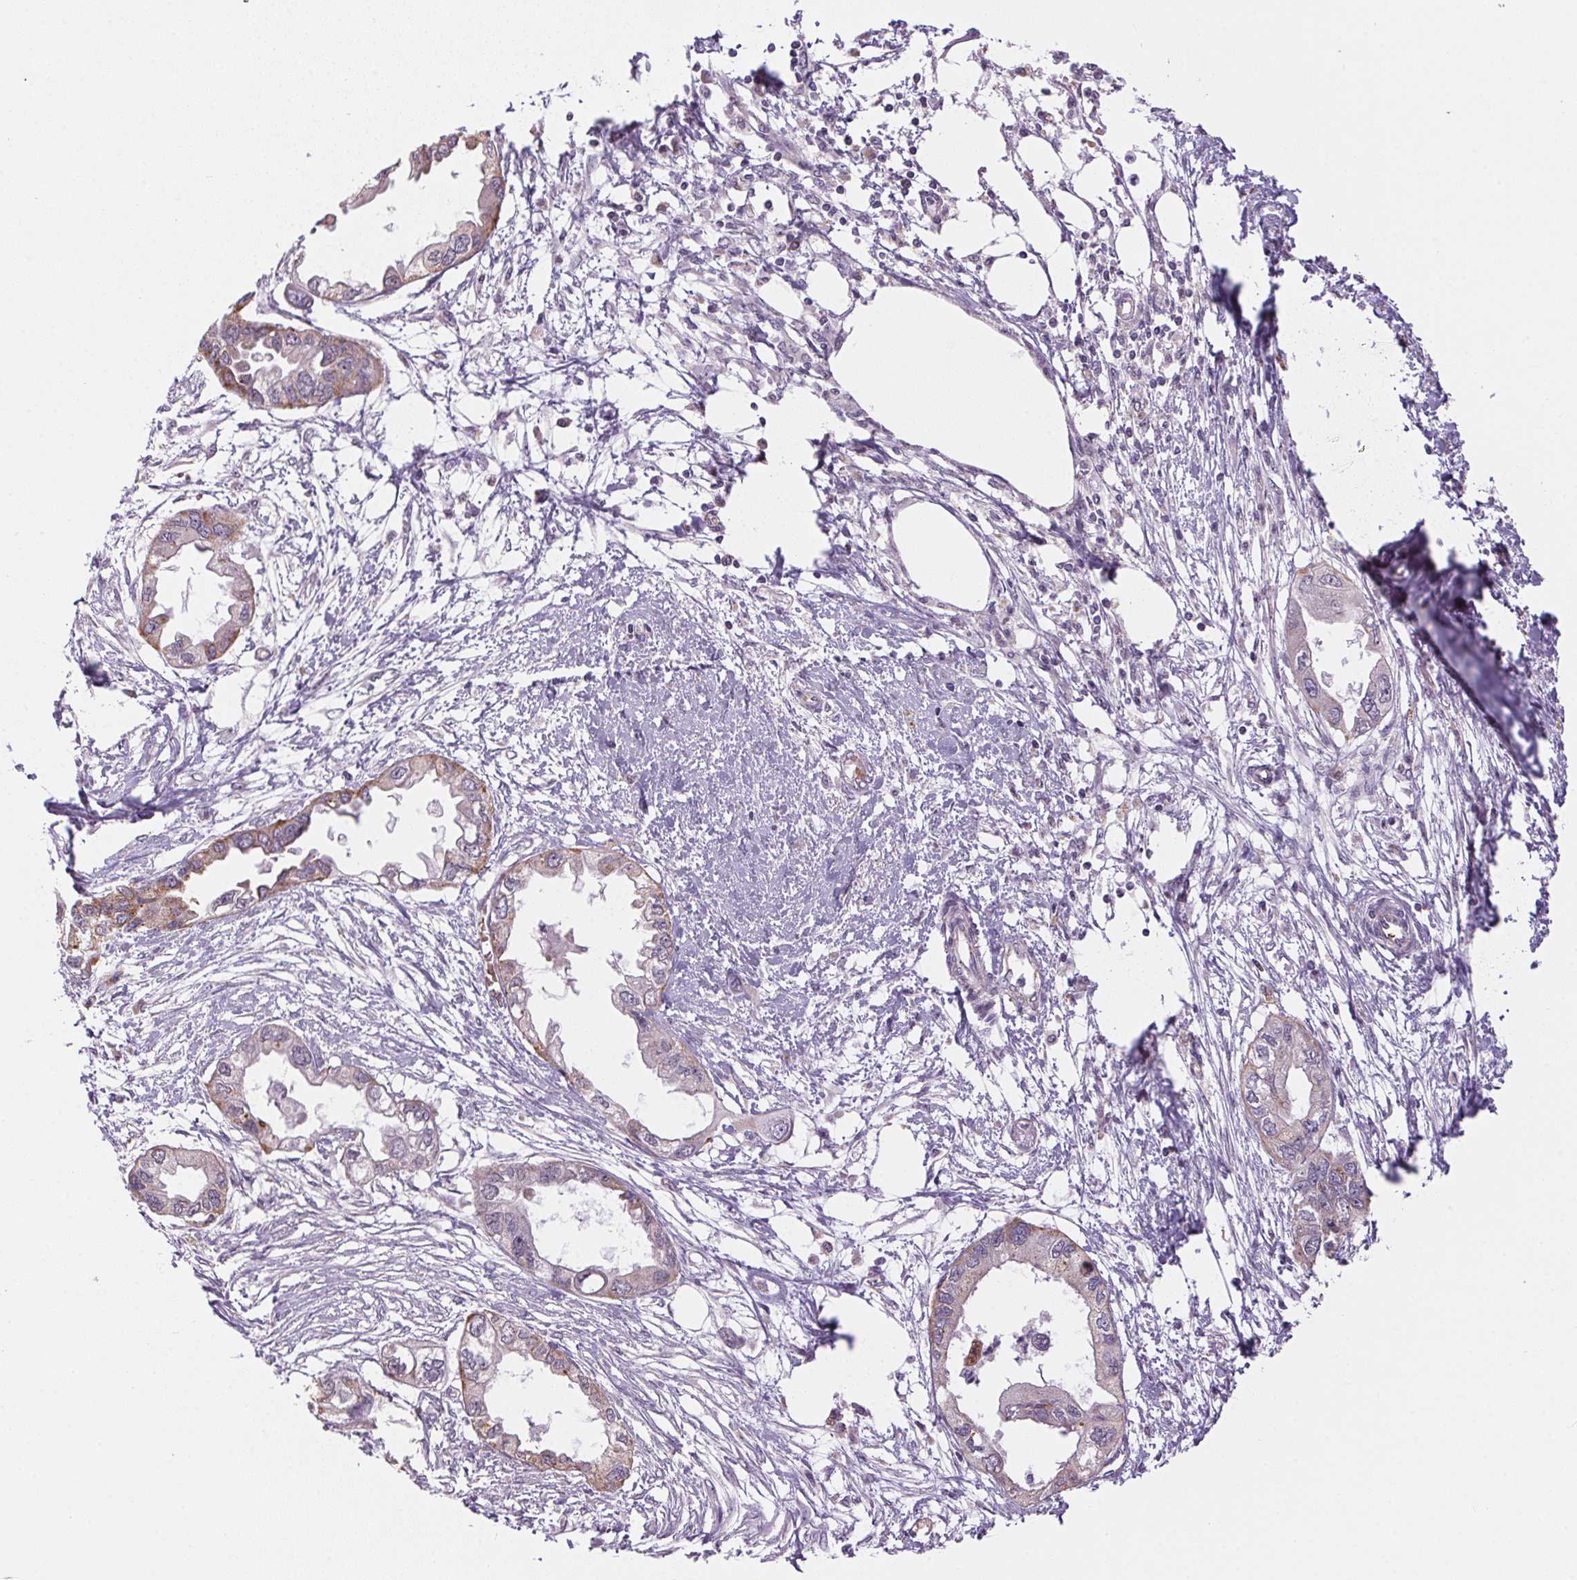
{"staining": {"intensity": "weak", "quantity": "<25%", "location": "cytoplasmic/membranous"}, "tissue": "endometrial cancer", "cell_type": "Tumor cells", "image_type": "cancer", "snomed": [{"axis": "morphology", "description": "Adenocarcinoma, NOS"}, {"axis": "morphology", "description": "Adenocarcinoma, metastatic, NOS"}, {"axis": "topography", "description": "Adipose tissue"}, {"axis": "topography", "description": "Endometrium"}], "caption": "DAB (3,3'-diaminobenzidine) immunohistochemical staining of endometrial cancer (metastatic adenocarcinoma) reveals no significant expression in tumor cells. (Stains: DAB (3,3'-diaminobenzidine) immunohistochemistry with hematoxylin counter stain, Microscopy: brightfield microscopy at high magnification).", "gene": "METTL13", "patient": {"sex": "female", "age": 67}}